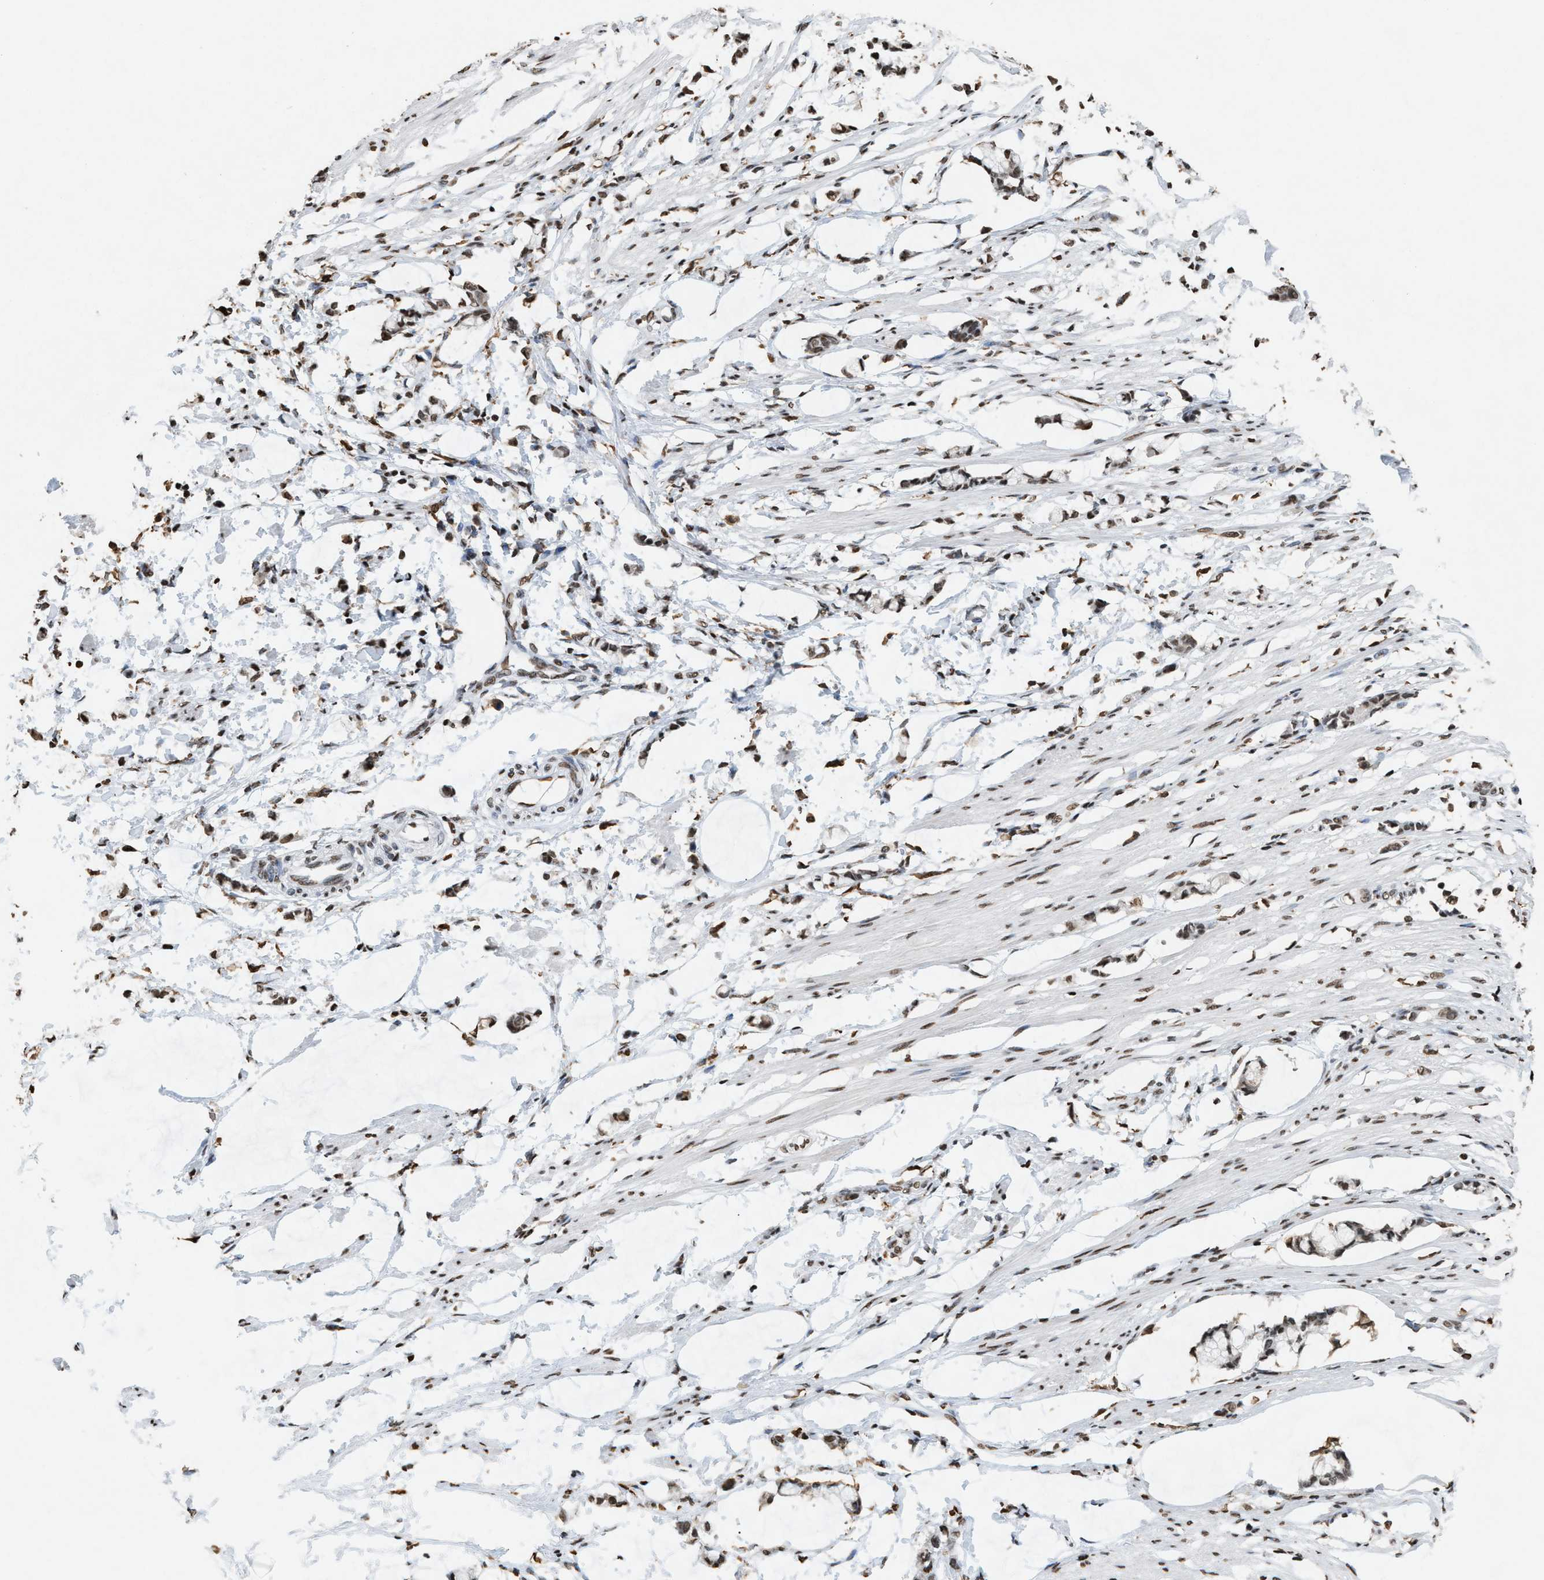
{"staining": {"intensity": "weak", "quantity": ">75%", "location": "nuclear"}, "tissue": "smooth muscle", "cell_type": "Smooth muscle cells", "image_type": "normal", "snomed": [{"axis": "morphology", "description": "Normal tissue, NOS"}, {"axis": "morphology", "description": "Adenocarcinoma, NOS"}, {"axis": "topography", "description": "Smooth muscle"}, {"axis": "topography", "description": "Colon"}], "caption": "Immunohistochemistry (DAB (3,3'-diaminobenzidine)) staining of unremarkable human smooth muscle exhibits weak nuclear protein staining in about >75% of smooth muscle cells.", "gene": "NUP88", "patient": {"sex": "male", "age": 14}}